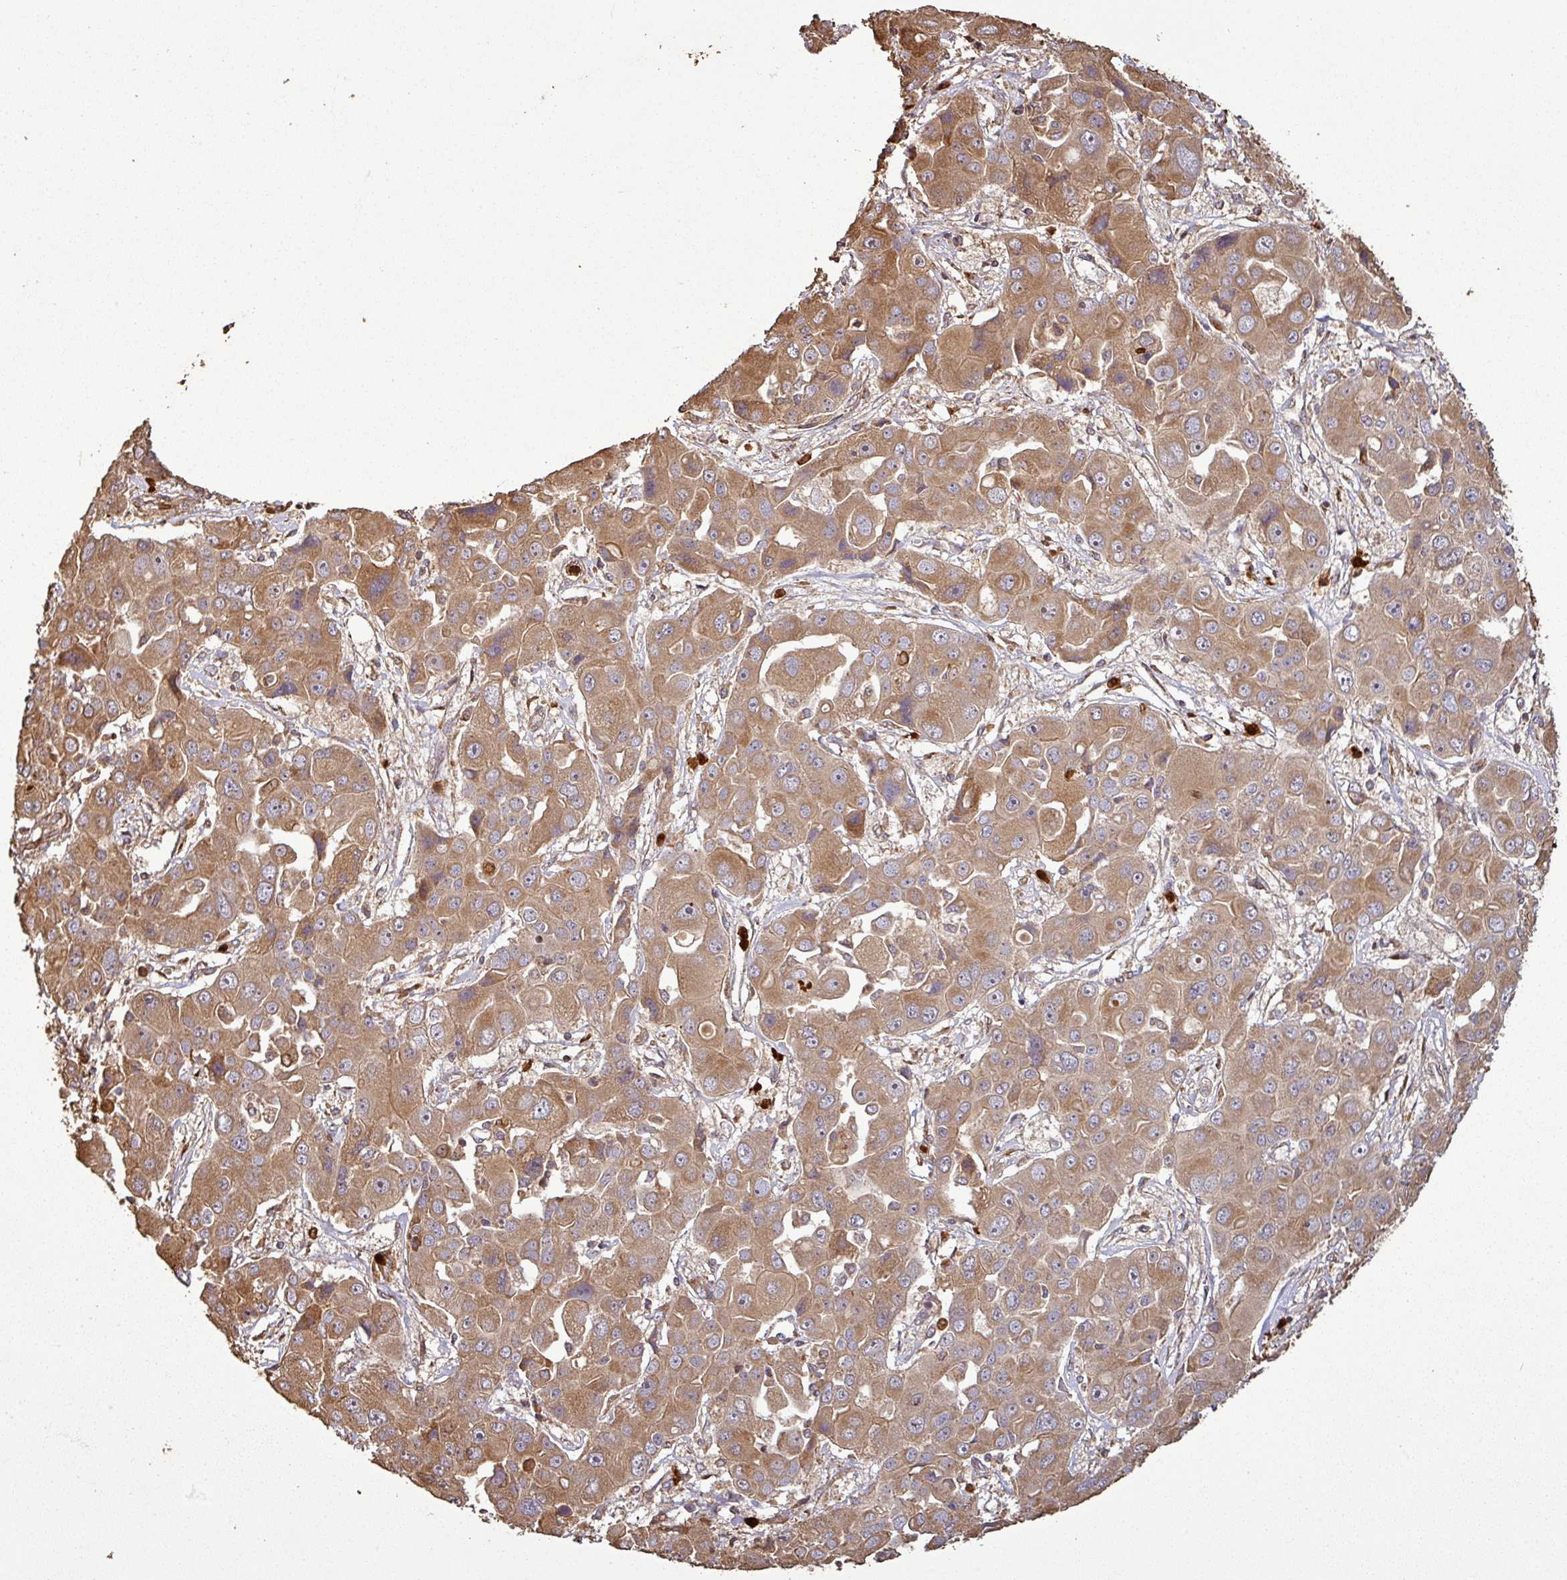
{"staining": {"intensity": "moderate", "quantity": ">75%", "location": "cytoplasmic/membranous"}, "tissue": "liver cancer", "cell_type": "Tumor cells", "image_type": "cancer", "snomed": [{"axis": "morphology", "description": "Cholangiocarcinoma"}, {"axis": "topography", "description": "Liver"}], "caption": "A brown stain shows moderate cytoplasmic/membranous staining of a protein in liver cancer tumor cells. (brown staining indicates protein expression, while blue staining denotes nuclei).", "gene": "PLEKHM1", "patient": {"sex": "male", "age": 67}}